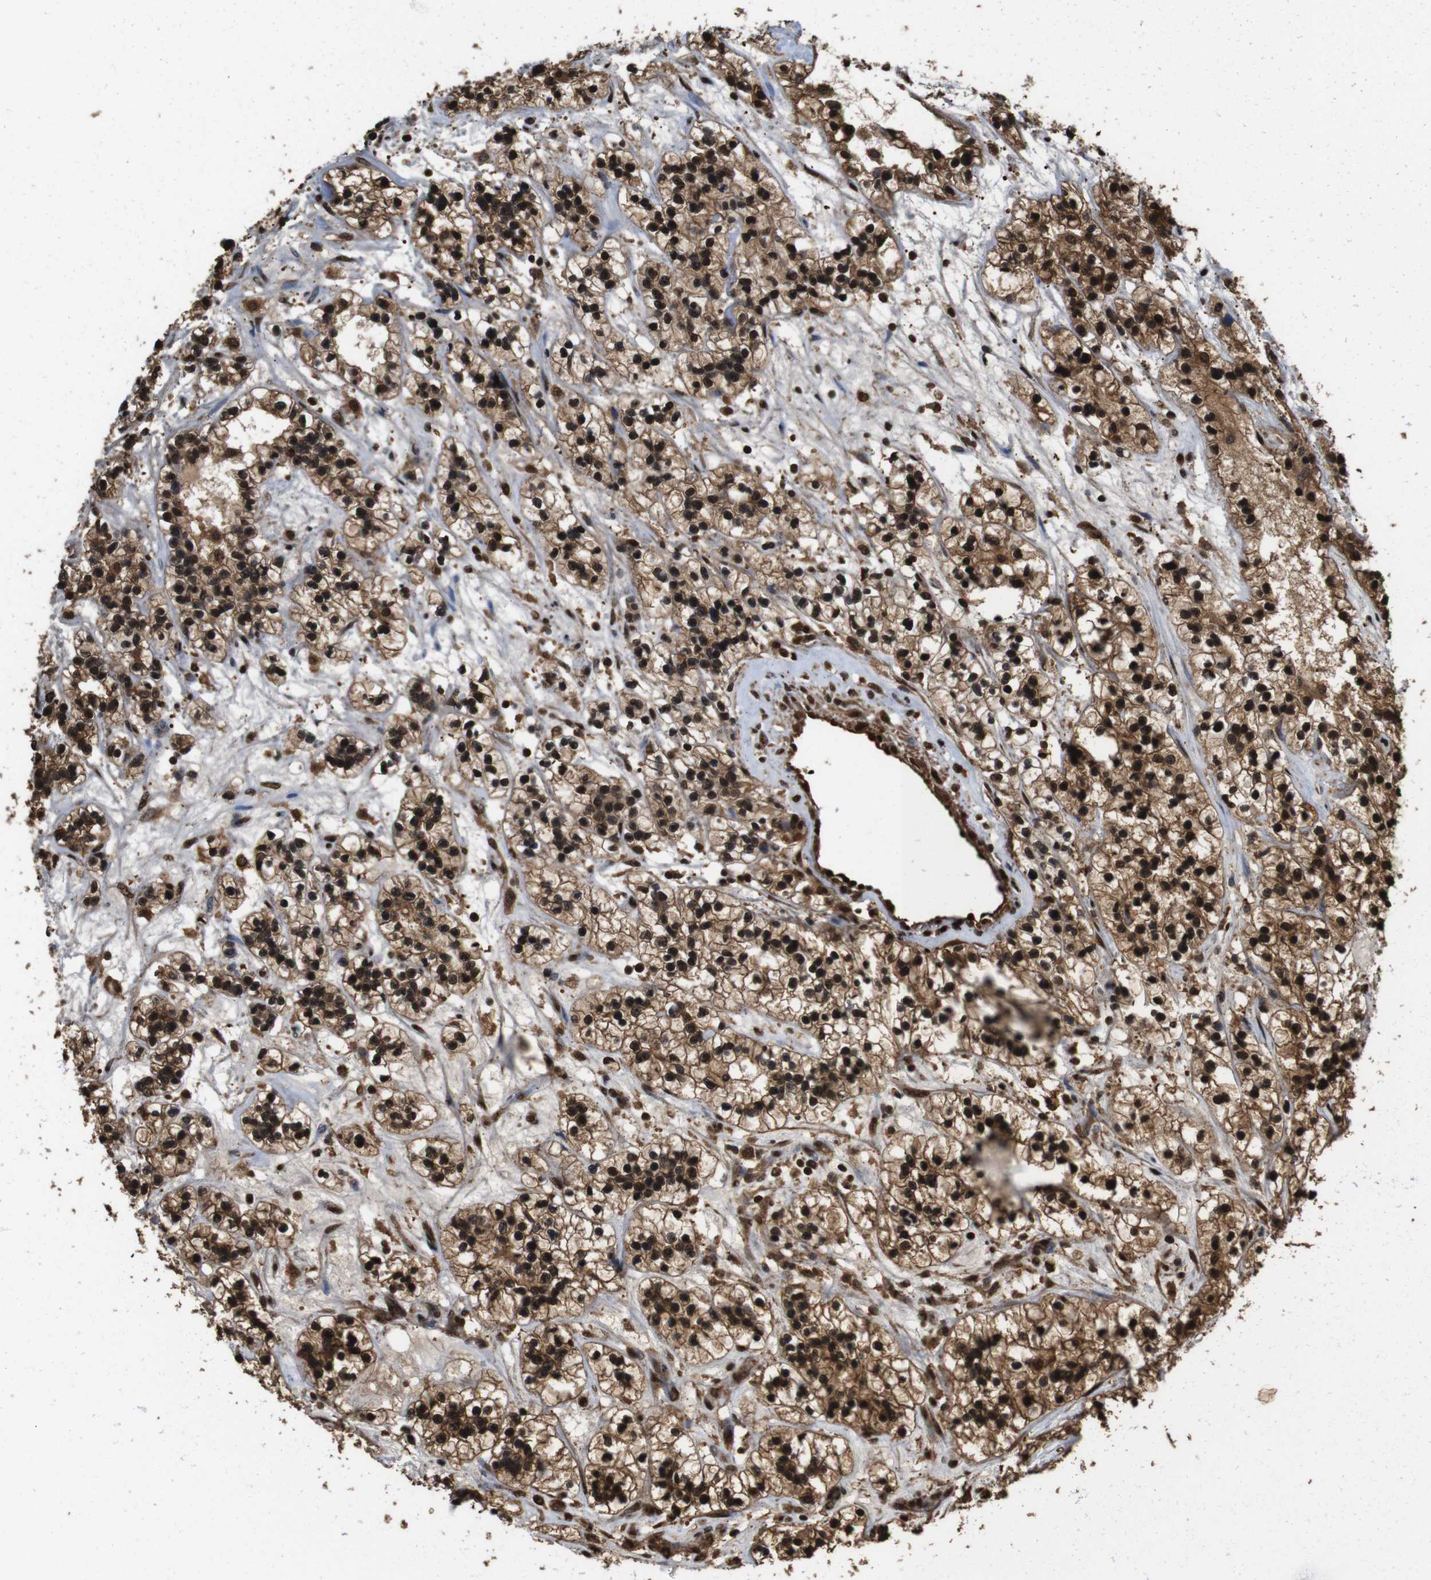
{"staining": {"intensity": "strong", "quantity": ">75%", "location": "cytoplasmic/membranous,nuclear"}, "tissue": "renal cancer", "cell_type": "Tumor cells", "image_type": "cancer", "snomed": [{"axis": "morphology", "description": "Adenocarcinoma, NOS"}, {"axis": "topography", "description": "Kidney"}], "caption": "High-power microscopy captured an immunohistochemistry (IHC) photomicrograph of renal cancer (adenocarcinoma), revealing strong cytoplasmic/membranous and nuclear expression in approximately >75% of tumor cells. (IHC, brightfield microscopy, high magnification).", "gene": "VCP", "patient": {"sex": "female", "age": 57}}